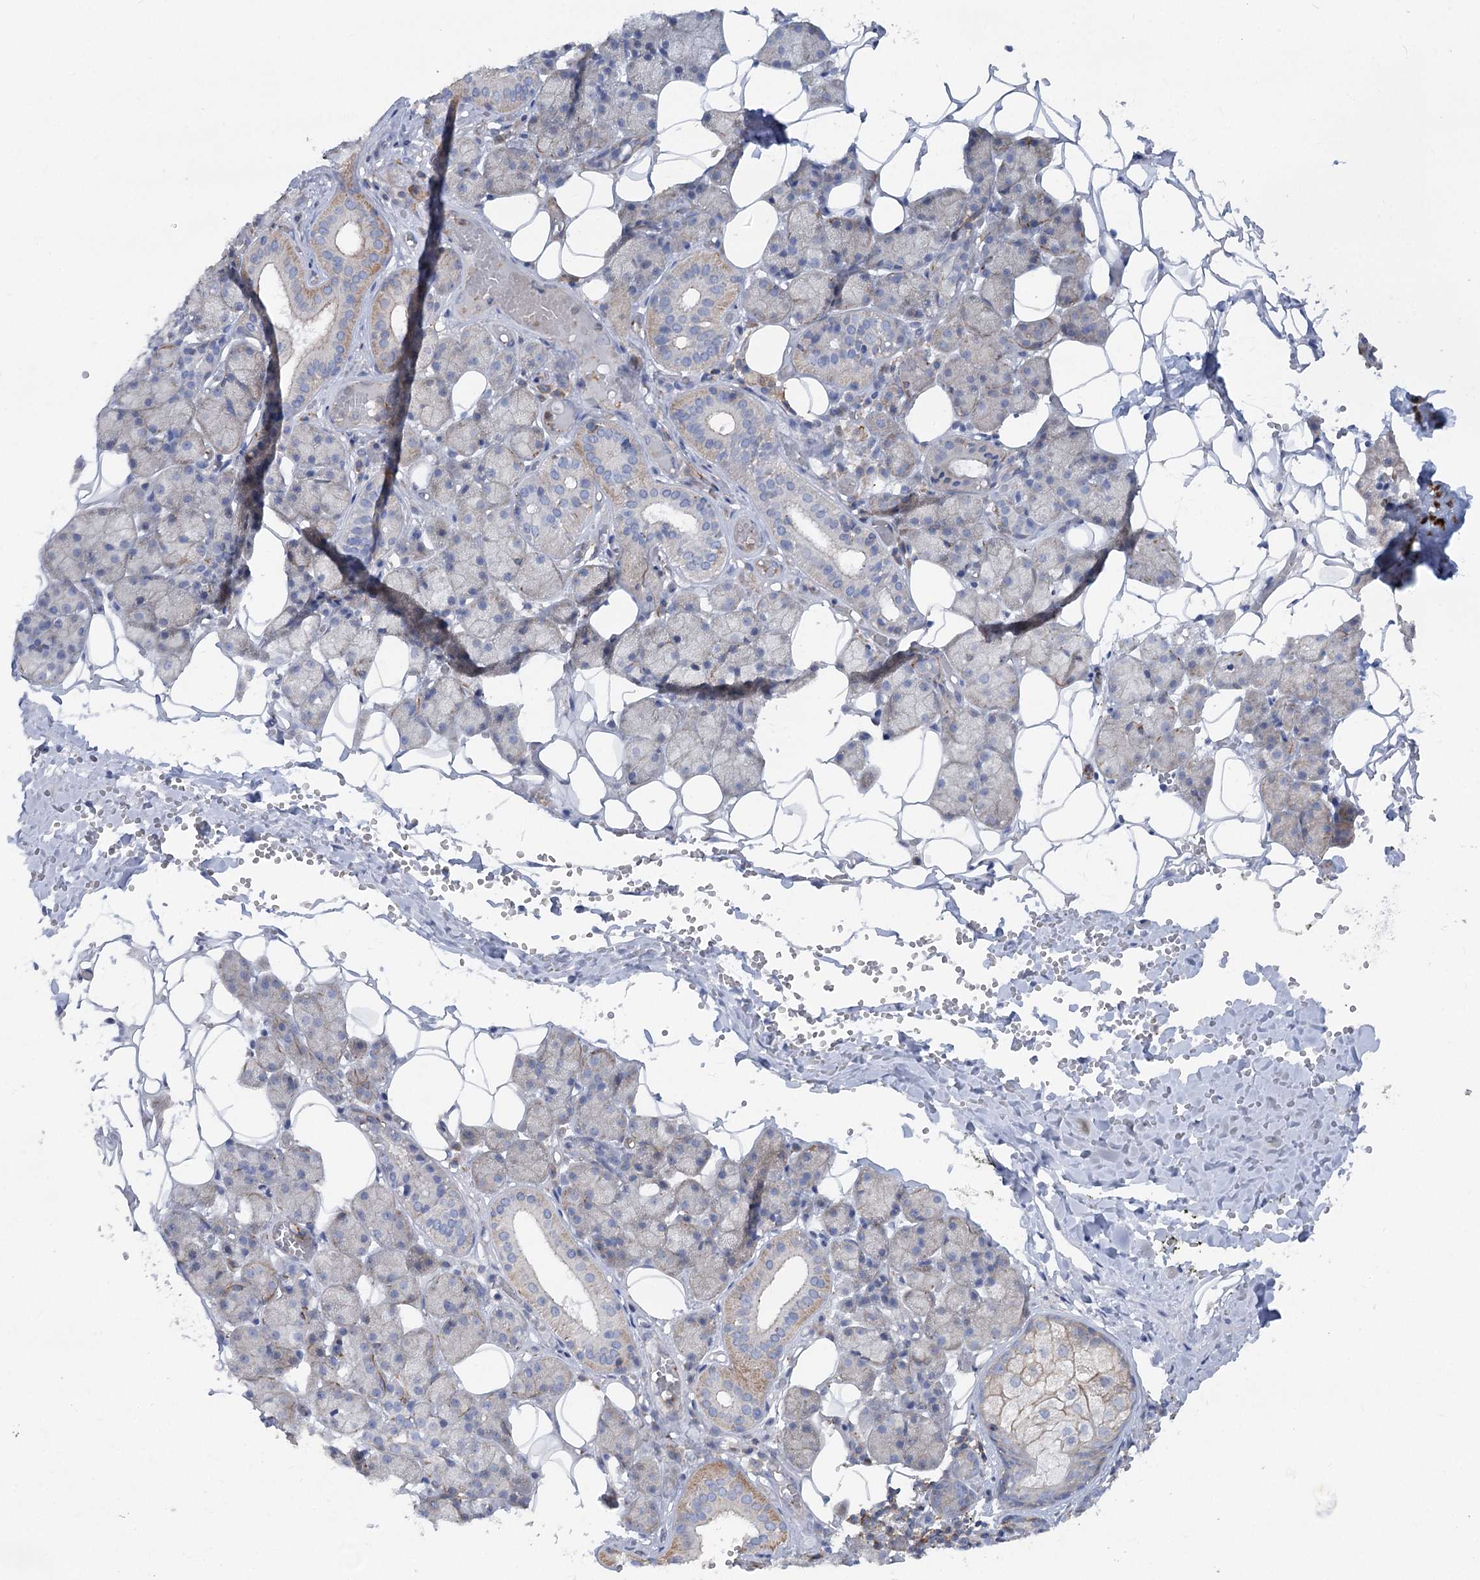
{"staining": {"intensity": "weak", "quantity": "<25%", "location": "cytoplasmic/membranous"}, "tissue": "salivary gland", "cell_type": "Glandular cells", "image_type": "normal", "snomed": [{"axis": "morphology", "description": "Normal tissue, NOS"}, {"axis": "topography", "description": "Salivary gland"}], "caption": "There is no significant expression in glandular cells of salivary gland. (DAB (3,3'-diaminobenzidine) IHC with hematoxylin counter stain).", "gene": "LARP1B", "patient": {"sex": "female", "age": 33}}